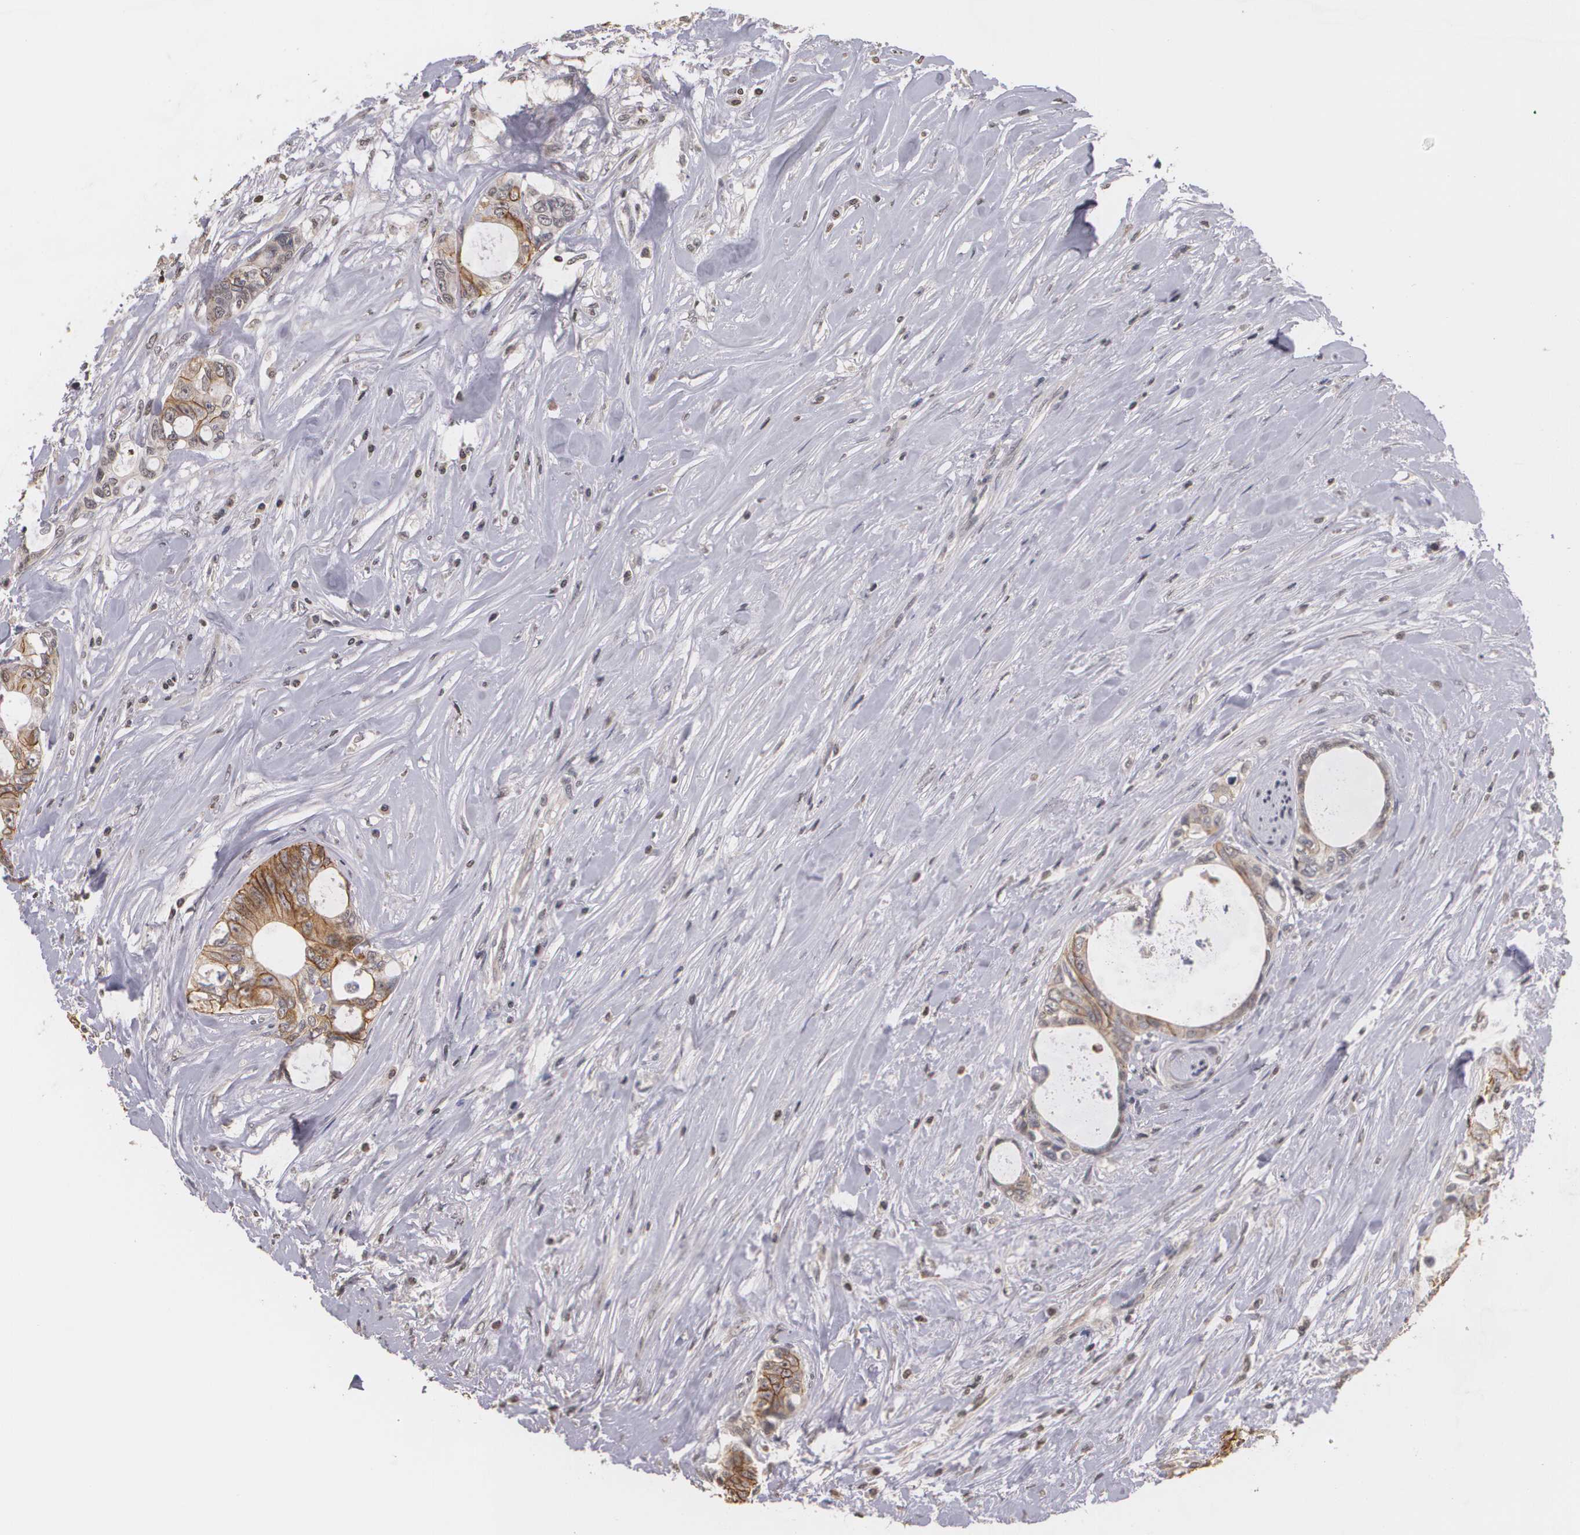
{"staining": {"intensity": "moderate", "quantity": "25%-75%", "location": "cytoplasmic/membranous"}, "tissue": "colorectal cancer", "cell_type": "Tumor cells", "image_type": "cancer", "snomed": [{"axis": "morphology", "description": "Adenocarcinoma, NOS"}, {"axis": "topography", "description": "Rectum"}], "caption": "Immunohistochemical staining of human adenocarcinoma (colorectal) reveals moderate cytoplasmic/membranous protein expression in about 25%-75% of tumor cells.", "gene": "THRB", "patient": {"sex": "female", "age": 57}}